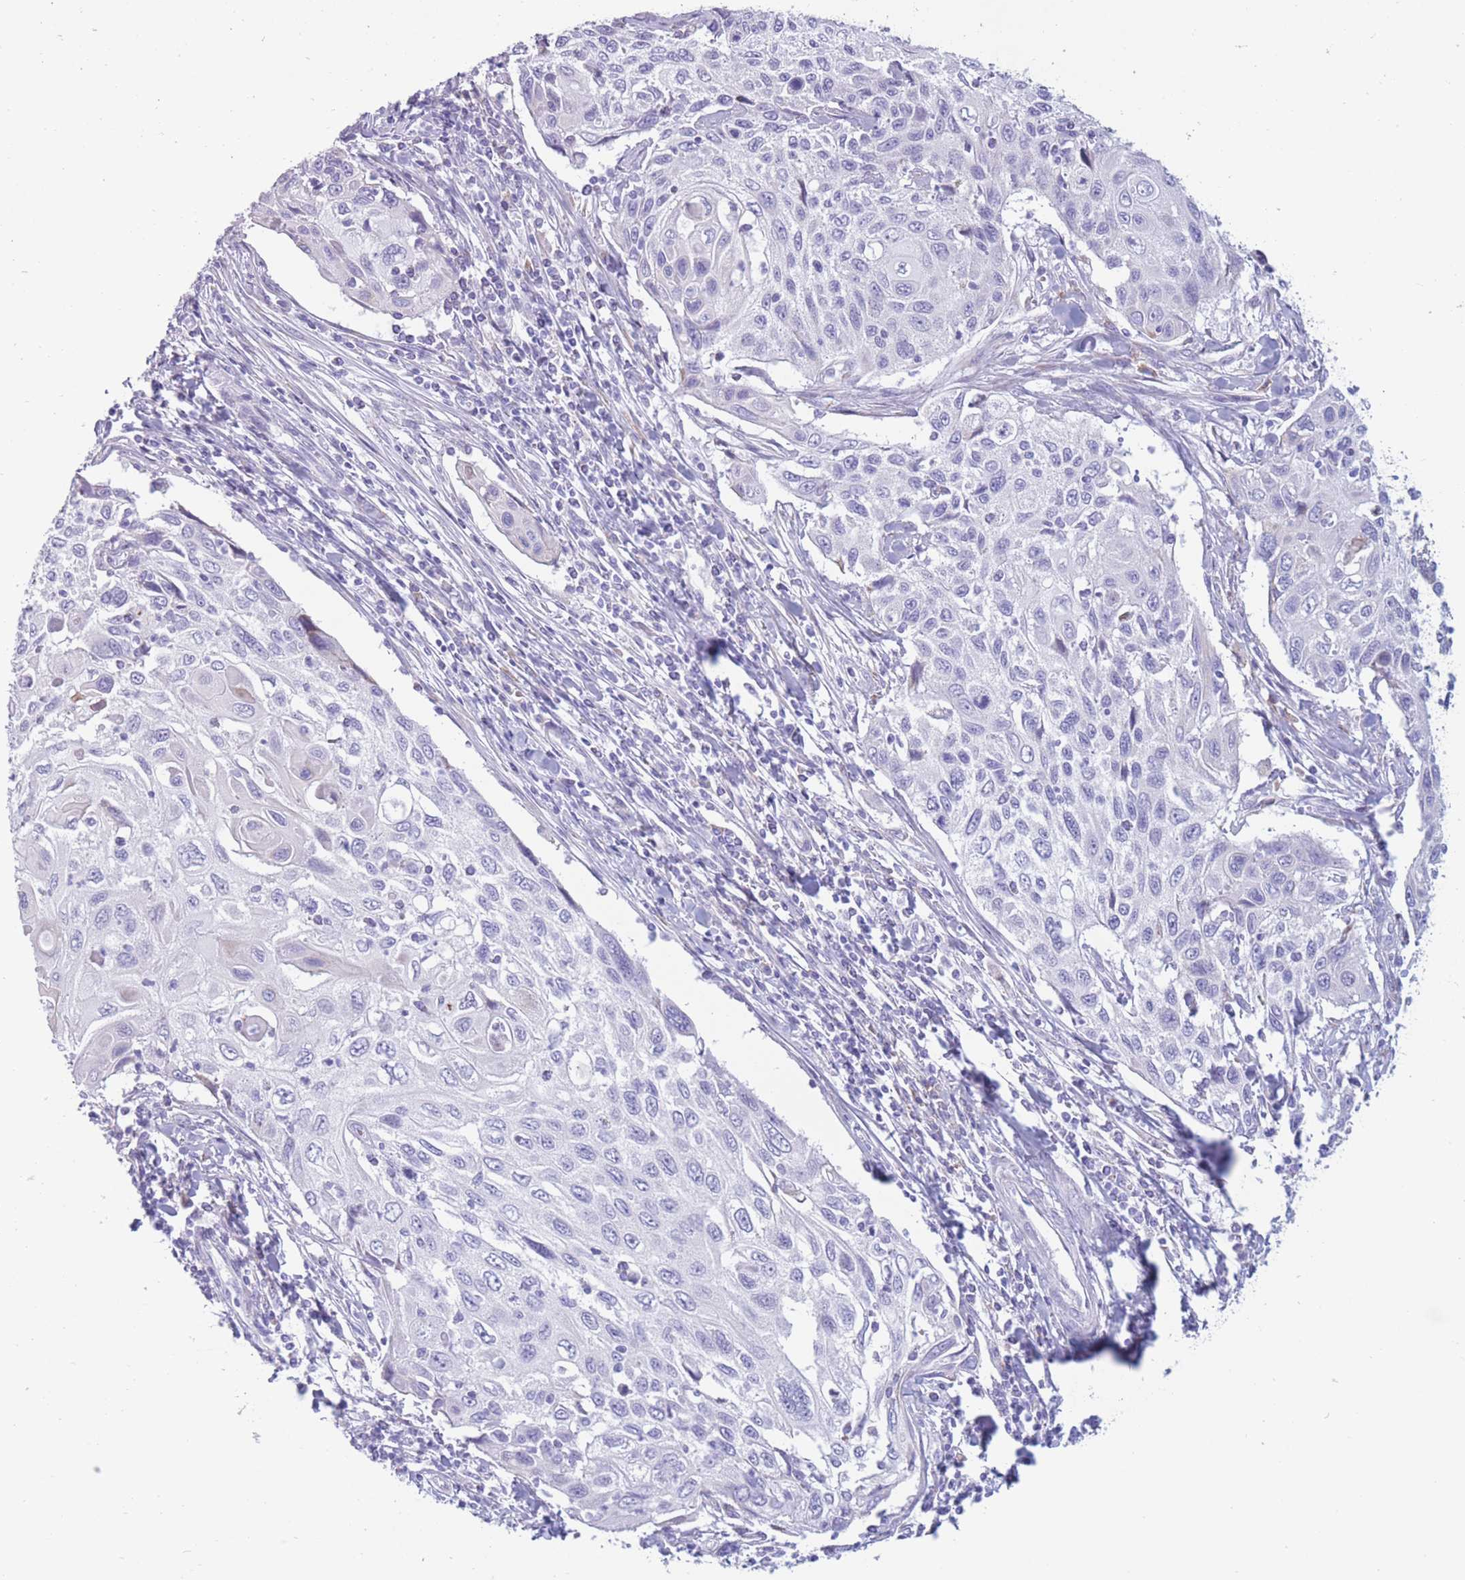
{"staining": {"intensity": "negative", "quantity": "none", "location": "none"}, "tissue": "cervical cancer", "cell_type": "Tumor cells", "image_type": "cancer", "snomed": [{"axis": "morphology", "description": "Squamous cell carcinoma, NOS"}, {"axis": "topography", "description": "Cervix"}], "caption": "A high-resolution photomicrograph shows immunohistochemistry staining of squamous cell carcinoma (cervical), which demonstrates no significant expression in tumor cells.", "gene": "COL27A1", "patient": {"sex": "female", "age": 70}}